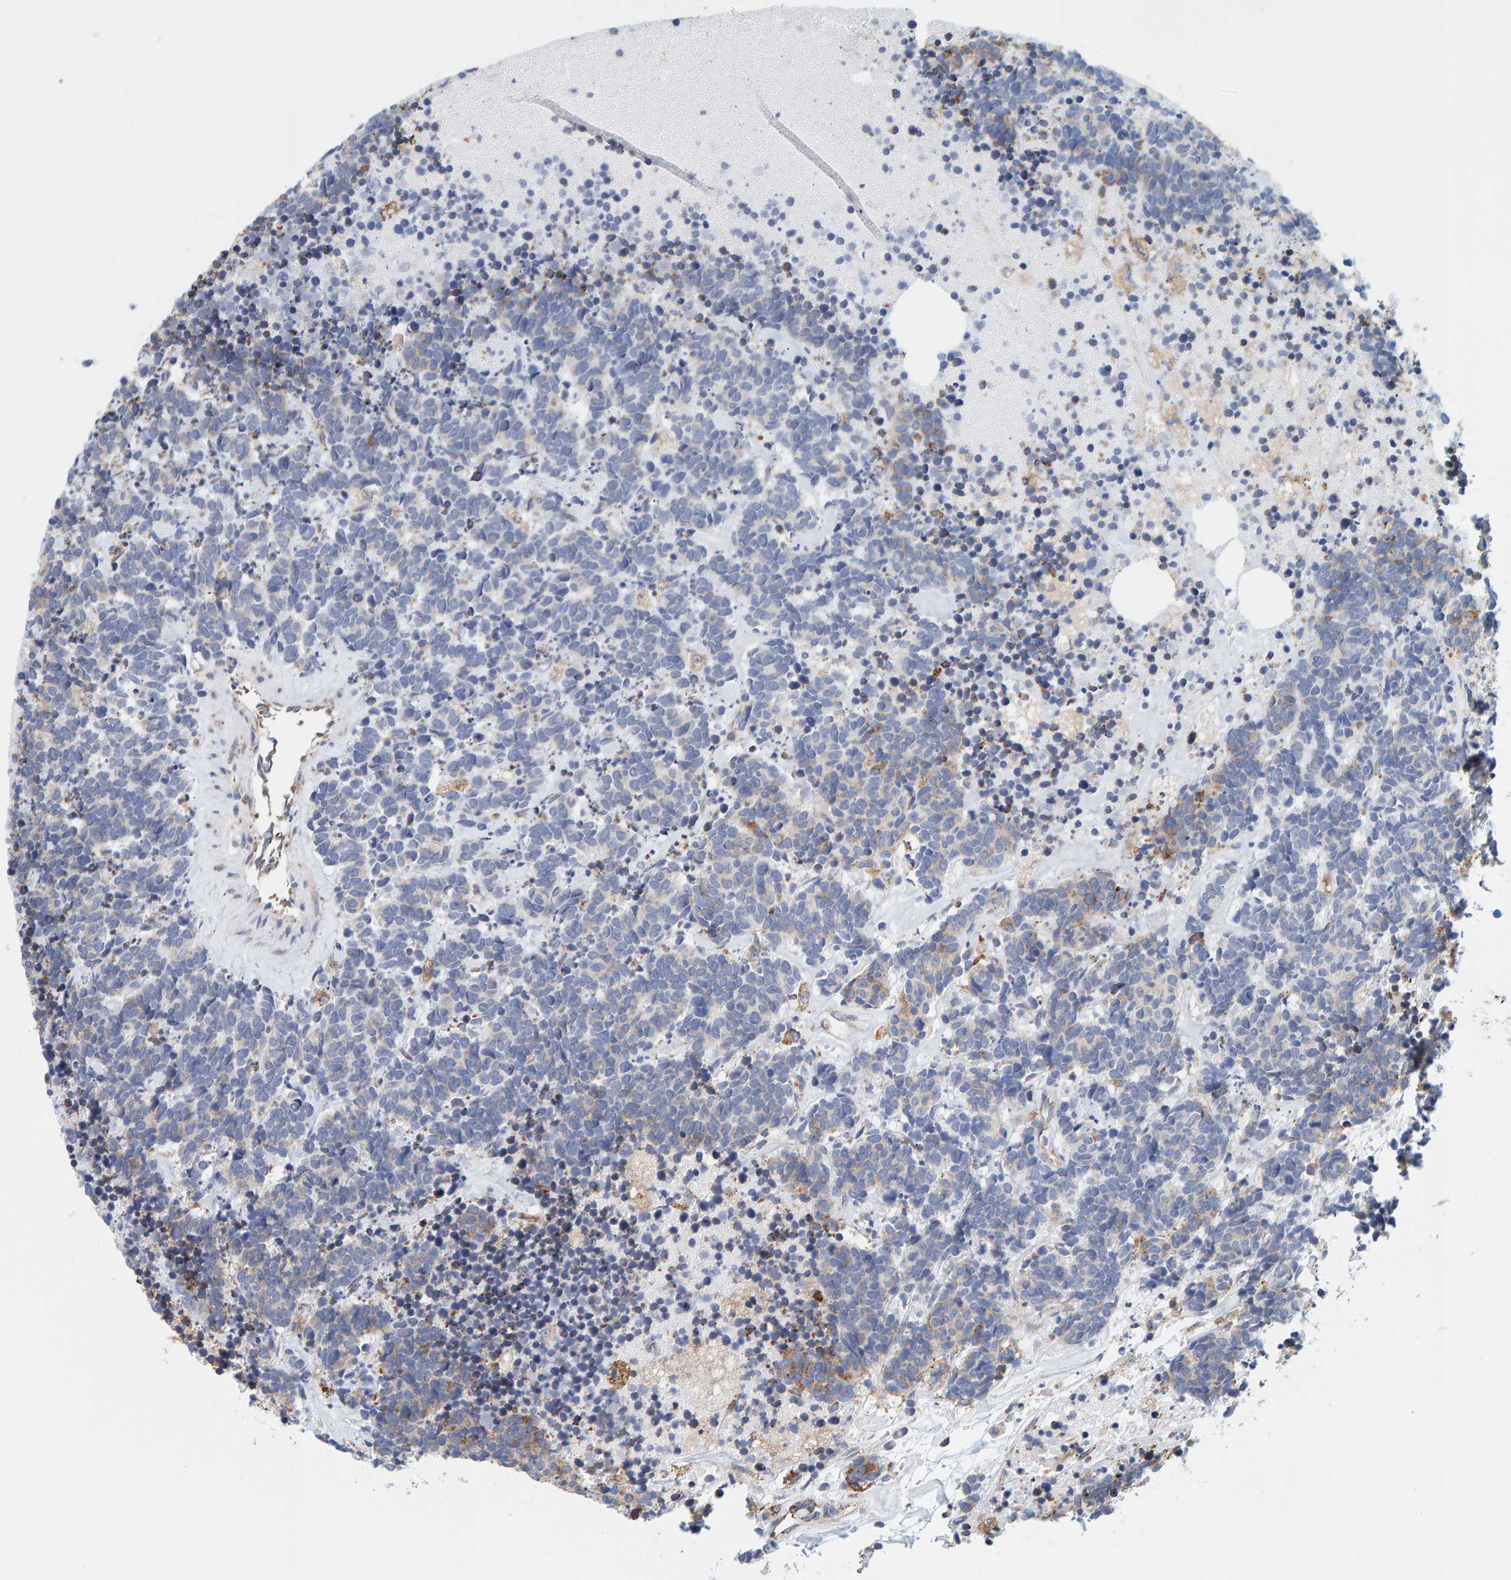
{"staining": {"intensity": "moderate", "quantity": "<25%", "location": "cytoplasmic/membranous"}, "tissue": "carcinoid", "cell_type": "Tumor cells", "image_type": "cancer", "snomed": [{"axis": "morphology", "description": "Carcinoma, NOS"}, {"axis": "morphology", "description": "Carcinoid, malignant, NOS"}, {"axis": "topography", "description": "Urinary bladder"}], "caption": "Protein analysis of malignant carcinoid tissue demonstrates moderate cytoplasmic/membranous staining in about <25% of tumor cells.", "gene": "SGPL1", "patient": {"sex": "male", "age": 57}}